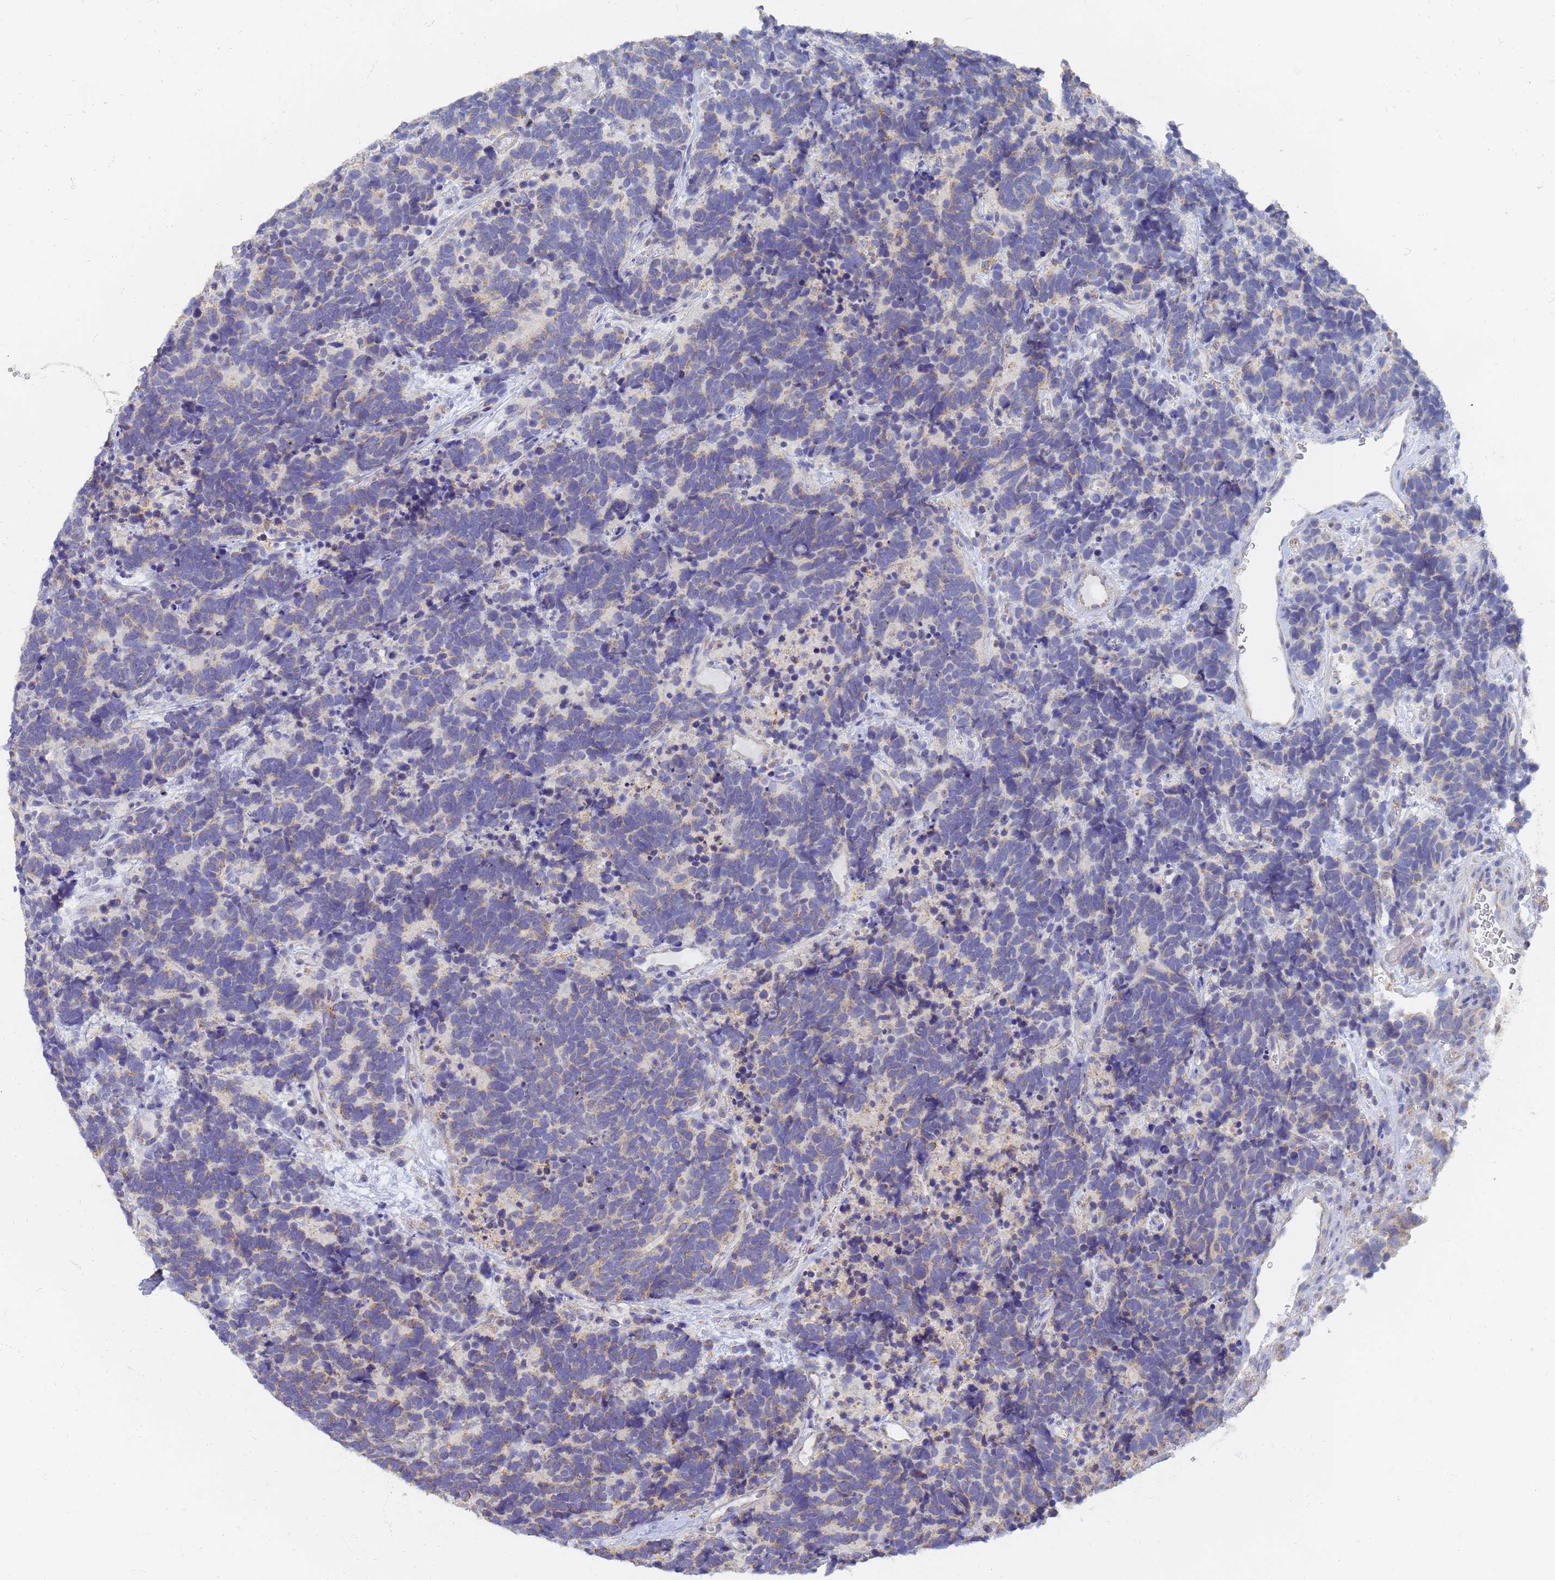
{"staining": {"intensity": "moderate", "quantity": "25%-75%", "location": "cytoplasmic/membranous"}, "tissue": "carcinoid", "cell_type": "Tumor cells", "image_type": "cancer", "snomed": [{"axis": "morphology", "description": "Carcinoma, NOS"}, {"axis": "morphology", "description": "Carcinoid, malignant, NOS"}, {"axis": "topography", "description": "Urinary bladder"}], "caption": "Protein expression analysis of human carcinoid reveals moderate cytoplasmic/membranous positivity in about 25%-75% of tumor cells. (Brightfield microscopy of DAB IHC at high magnification).", "gene": "UTP23", "patient": {"sex": "male", "age": 57}}